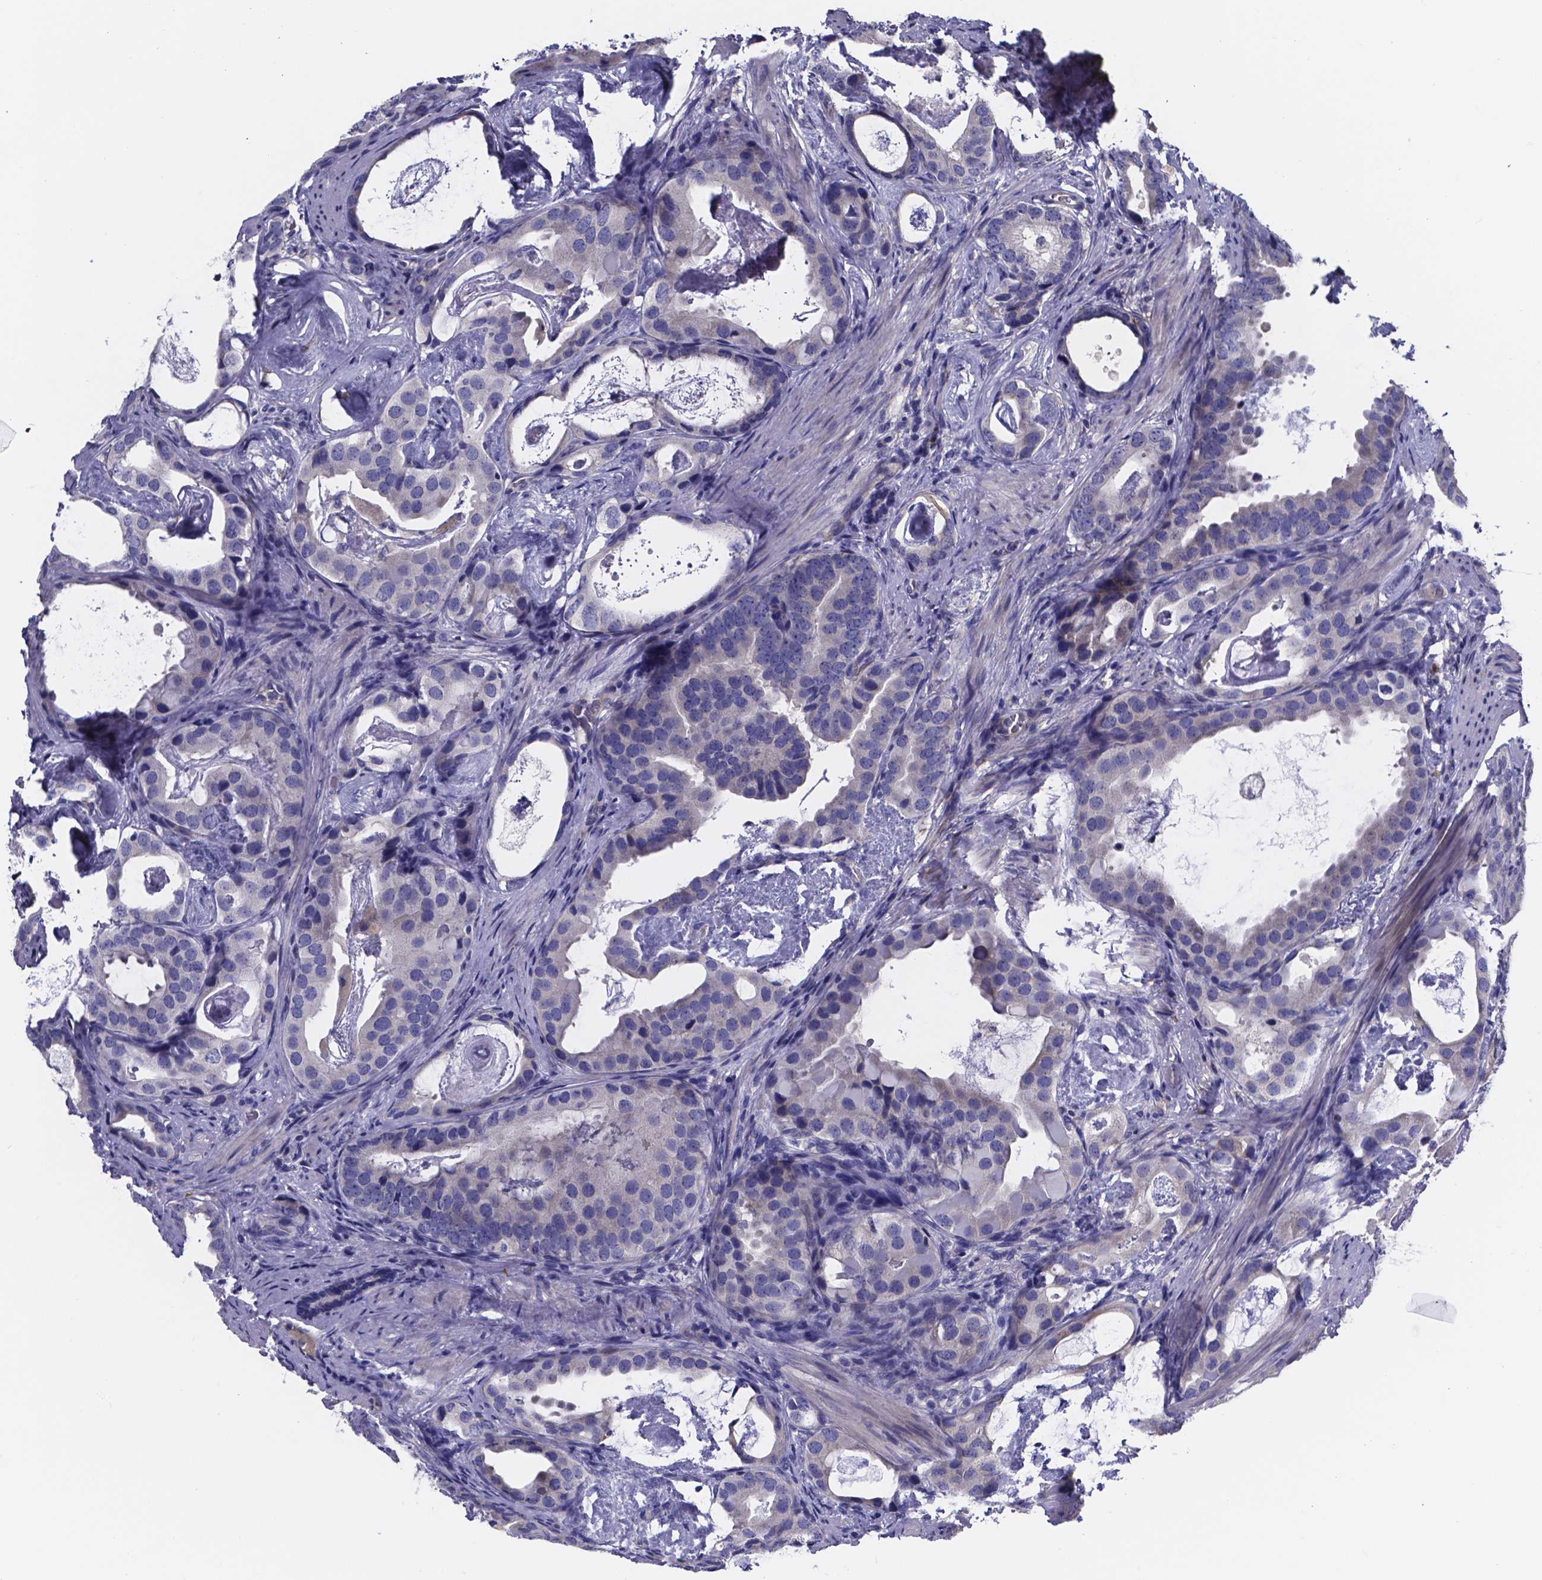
{"staining": {"intensity": "negative", "quantity": "none", "location": "none"}, "tissue": "prostate cancer", "cell_type": "Tumor cells", "image_type": "cancer", "snomed": [{"axis": "morphology", "description": "Adenocarcinoma, Low grade"}, {"axis": "topography", "description": "Prostate and seminal vesicle, NOS"}], "caption": "High power microscopy photomicrograph of an immunohistochemistry histopathology image of prostate low-grade adenocarcinoma, revealing no significant staining in tumor cells.", "gene": "SFRP4", "patient": {"sex": "male", "age": 71}}